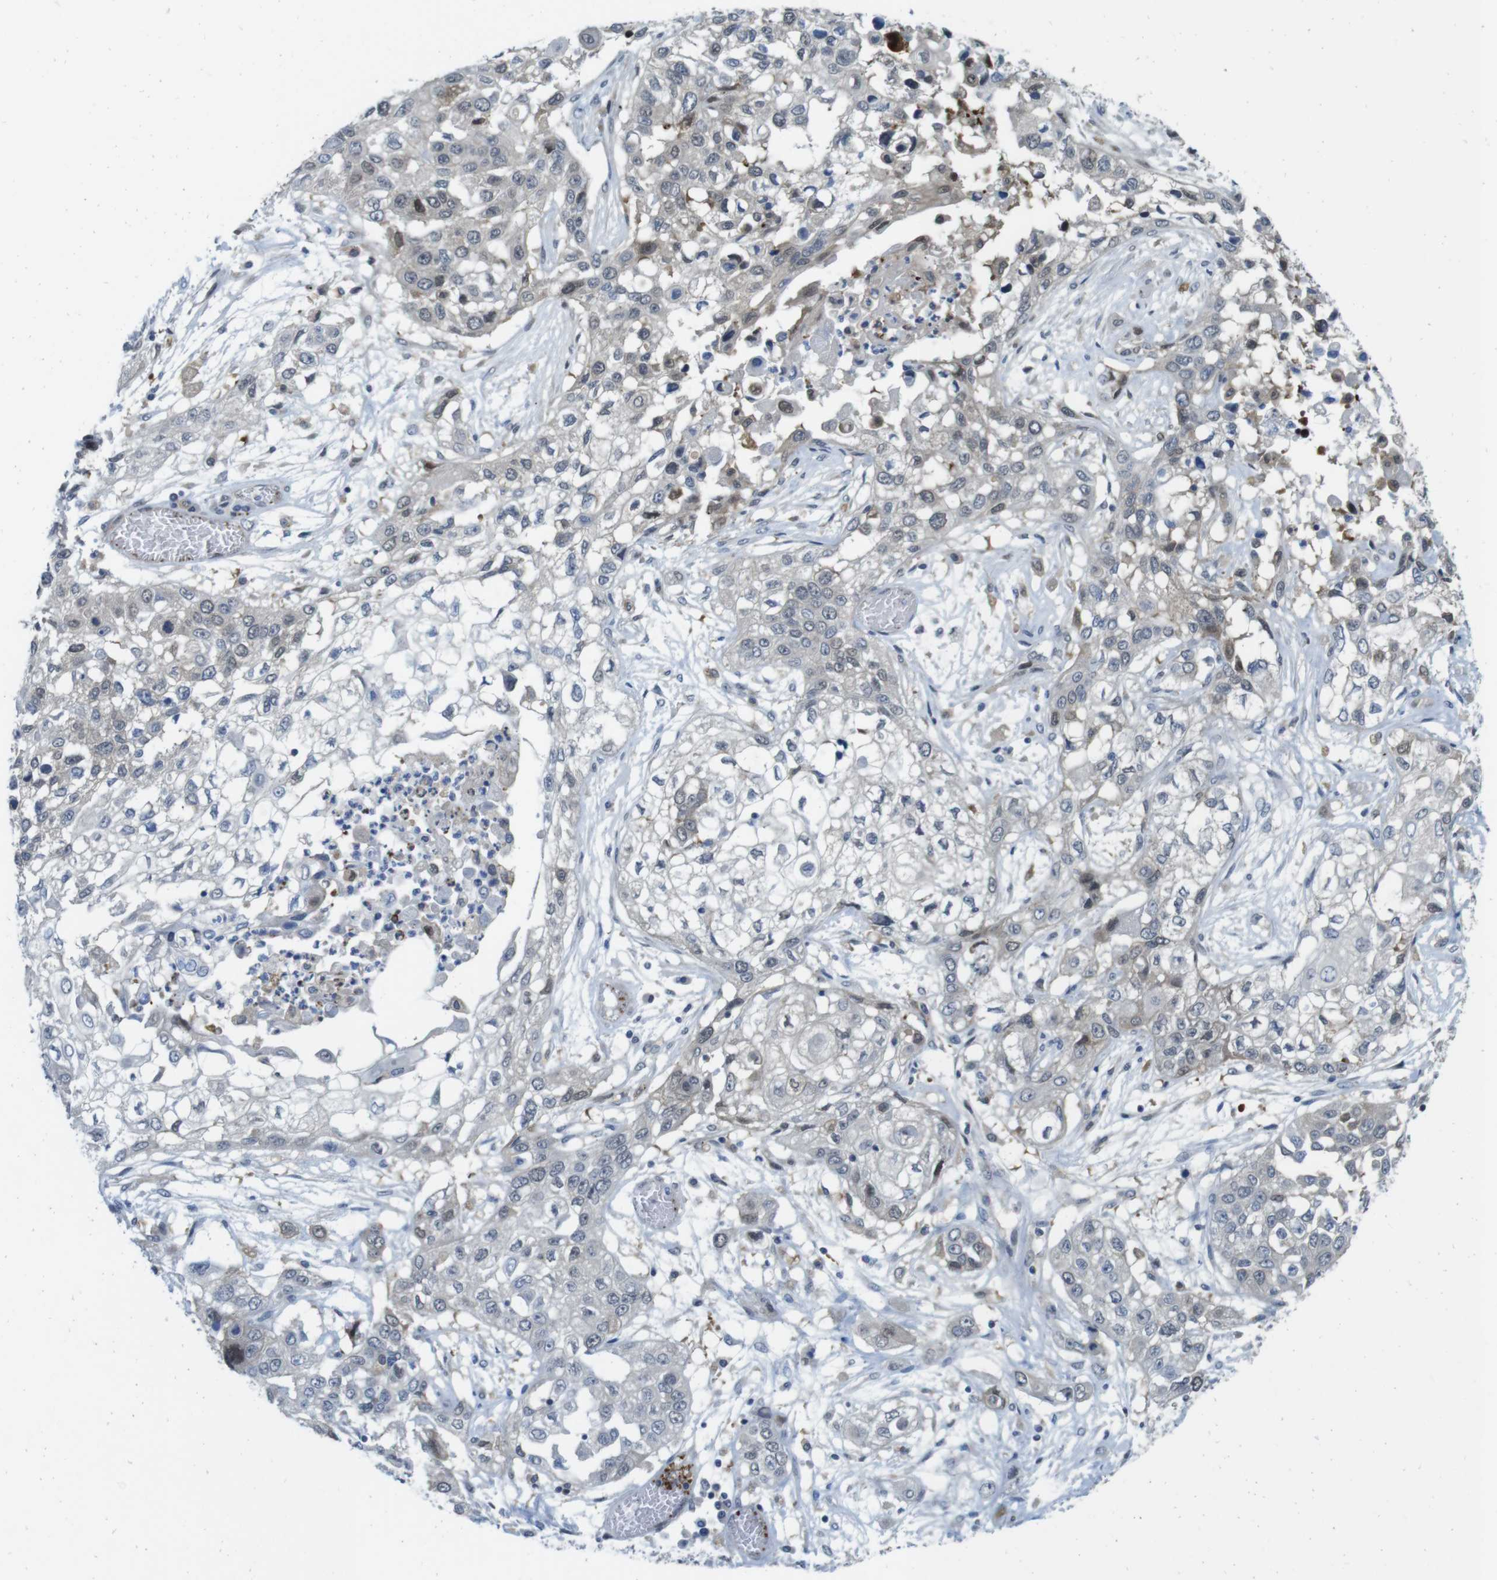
{"staining": {"intensity": "weak", "quantity": "<25%", "location": "cytoplasmic/membranous,nuclear"}, "tissue": "lung cancer", "cell_type": "Tumor cells", "image_type": "cancer", "snomed": [{"axis": "morphology", "description": "Squamous cell carcinoma, NOS"}, {"axis": "topography", "description": "Lung"}], "caption": "The IHC micrograph has no significant expression in tumor cells of lung squamous cell carcinoma tissue.", "gene": "CASP2", "patient": {"sex": "male", "age": 71}}